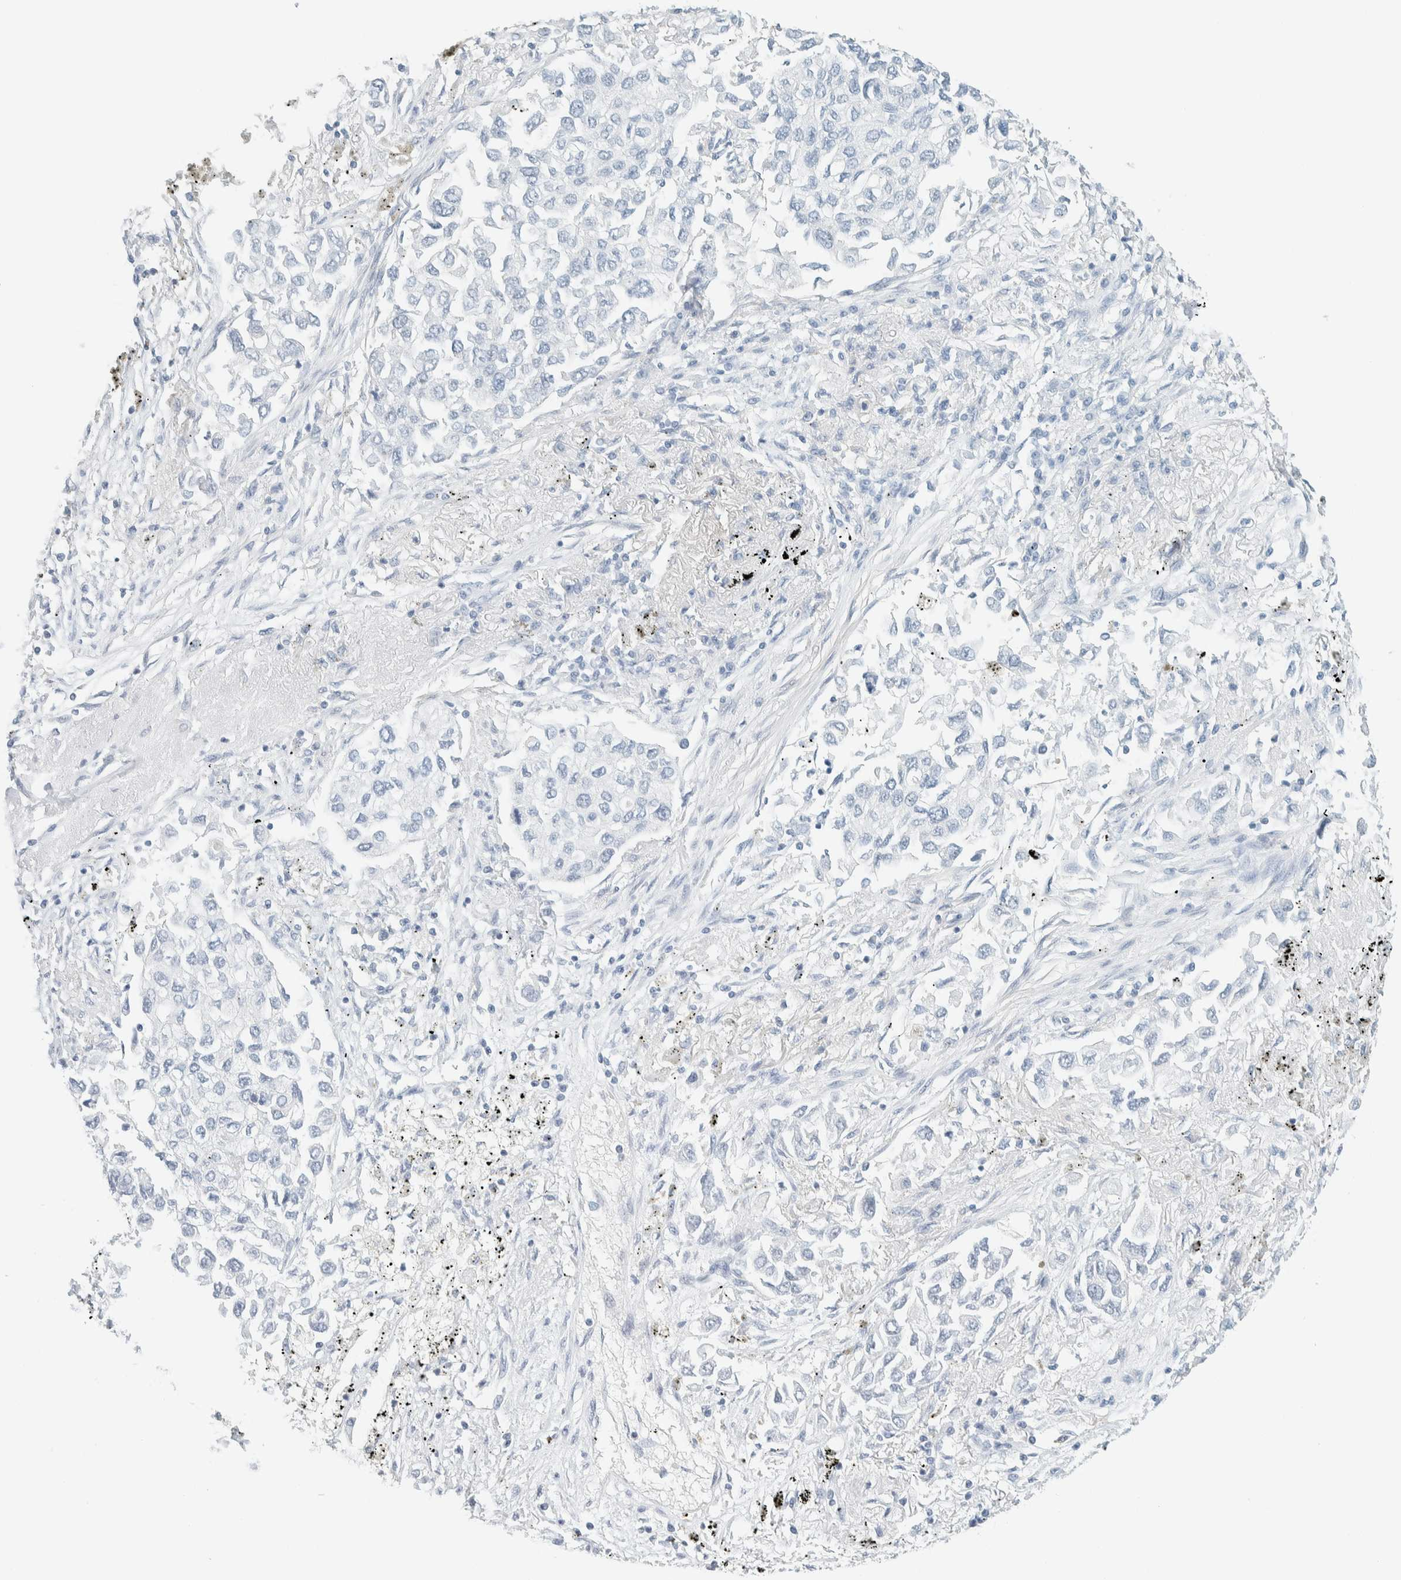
{"staining": {"intensity": "negative", "quantity": "none", "location": "none"}, "tissue": "lung cancer", "cell_type": "Tumor cells", "image_type": "cancer", "snomed": [{"axis": "morphology", "description": "Inflammation, NOS"}, {"axis": "morphology", "description": "Adenocarcinoma, NOS"}, {"axis": "topography", "description": "Lung"}], "caption": "Tumor cells show no significant expression in lung adenocarcinoma.", "gene": "NDE1", "patient": {"sex": "male", "age": 63}}